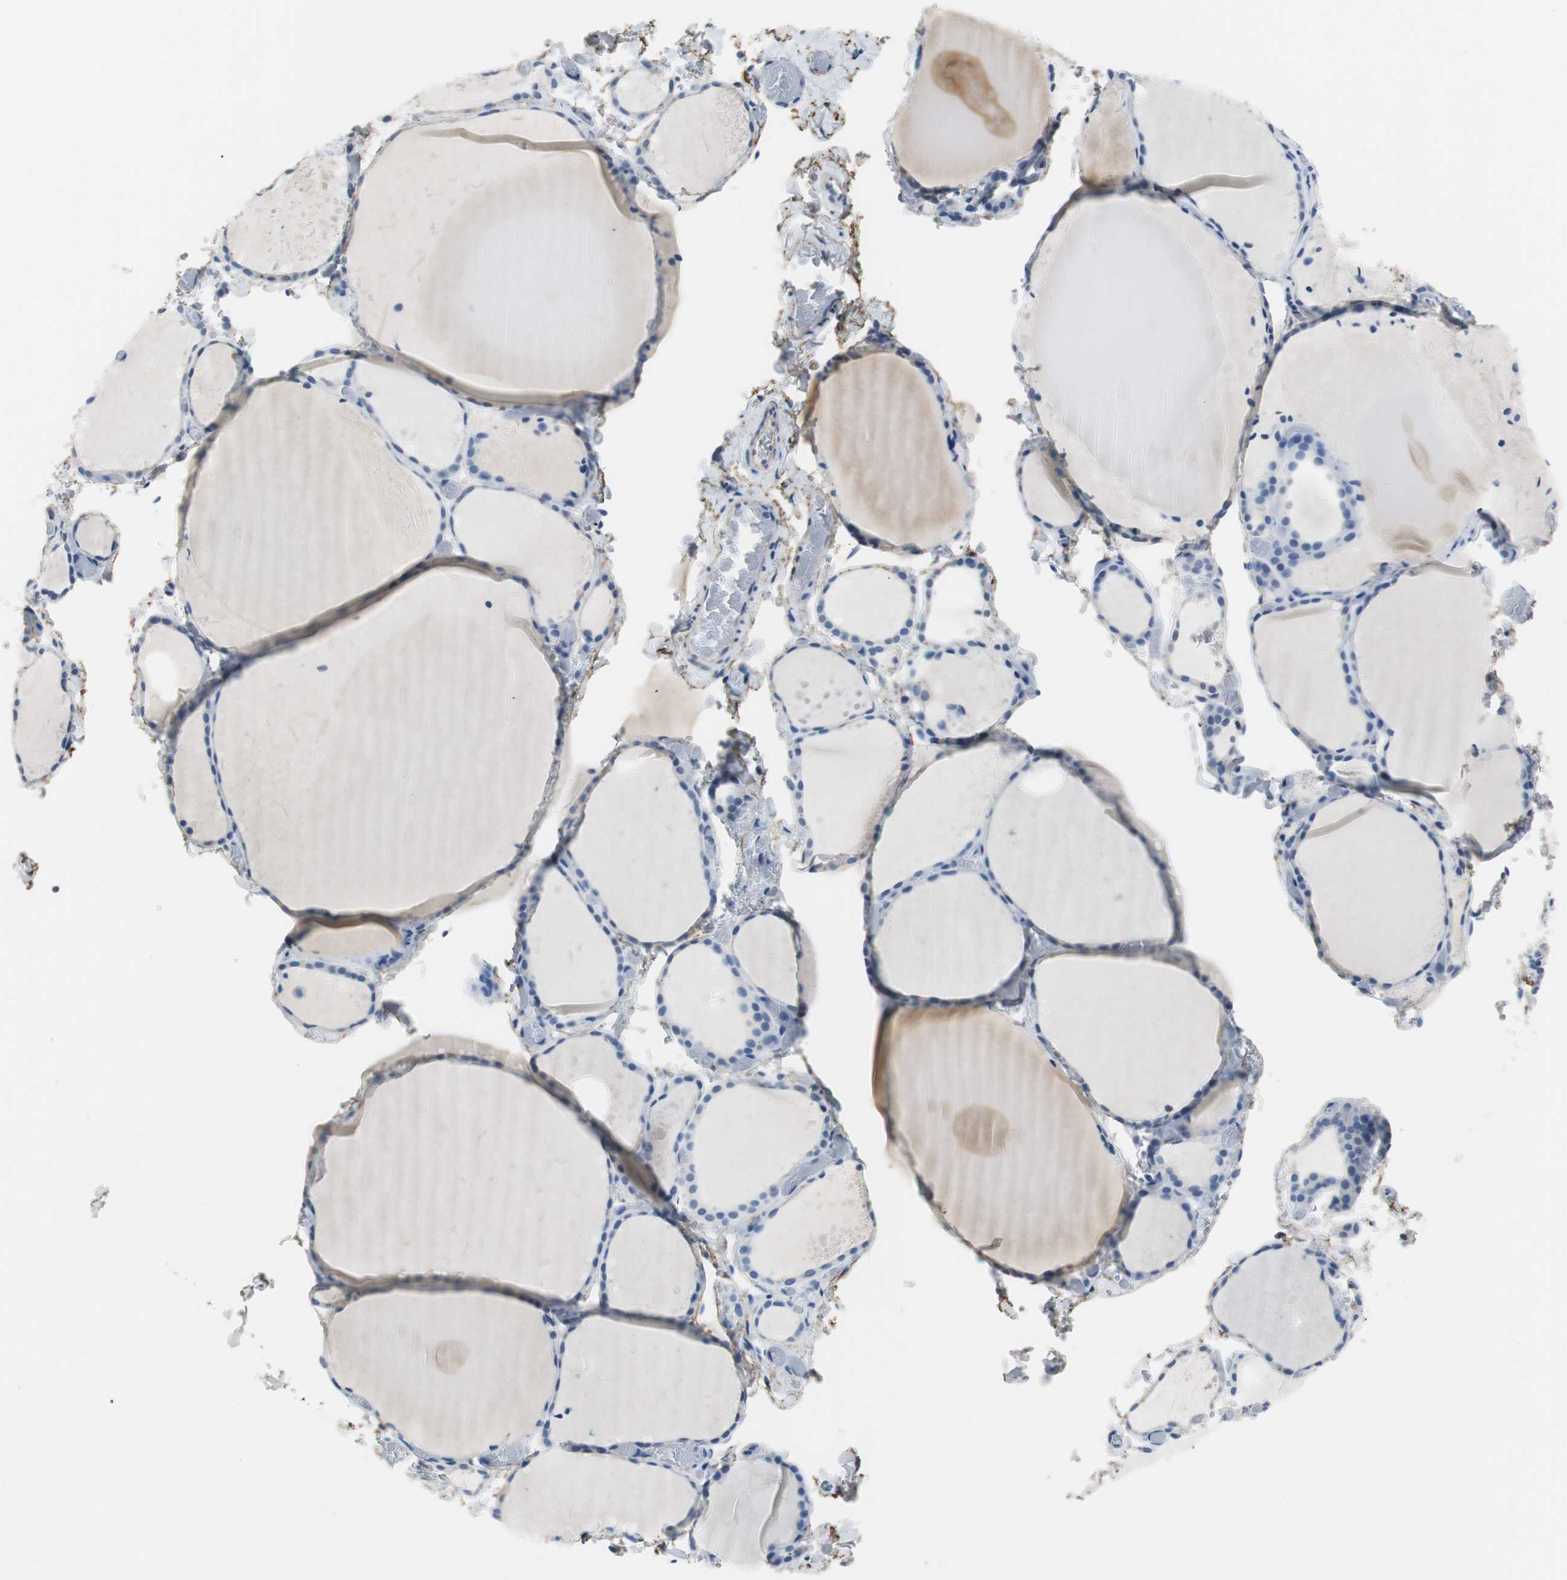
{"staining": {"intensity": "negative", "quantity": "none", "location": "none"}, "tissue": "thyroid gland", "cell_type": "Glandular cells", "image_type": "normal", "snomed": [{"axis": "morphology", "description": "Normal tissue, NOS"}, {"axis": "topography", "description": "Thyroid gland"}], "caption": "IHC of benign human thyroid gland demonstrates no staining in glandular cells.", "gene": "MUC7", "patient": {"sex": "female", "age": 22}}